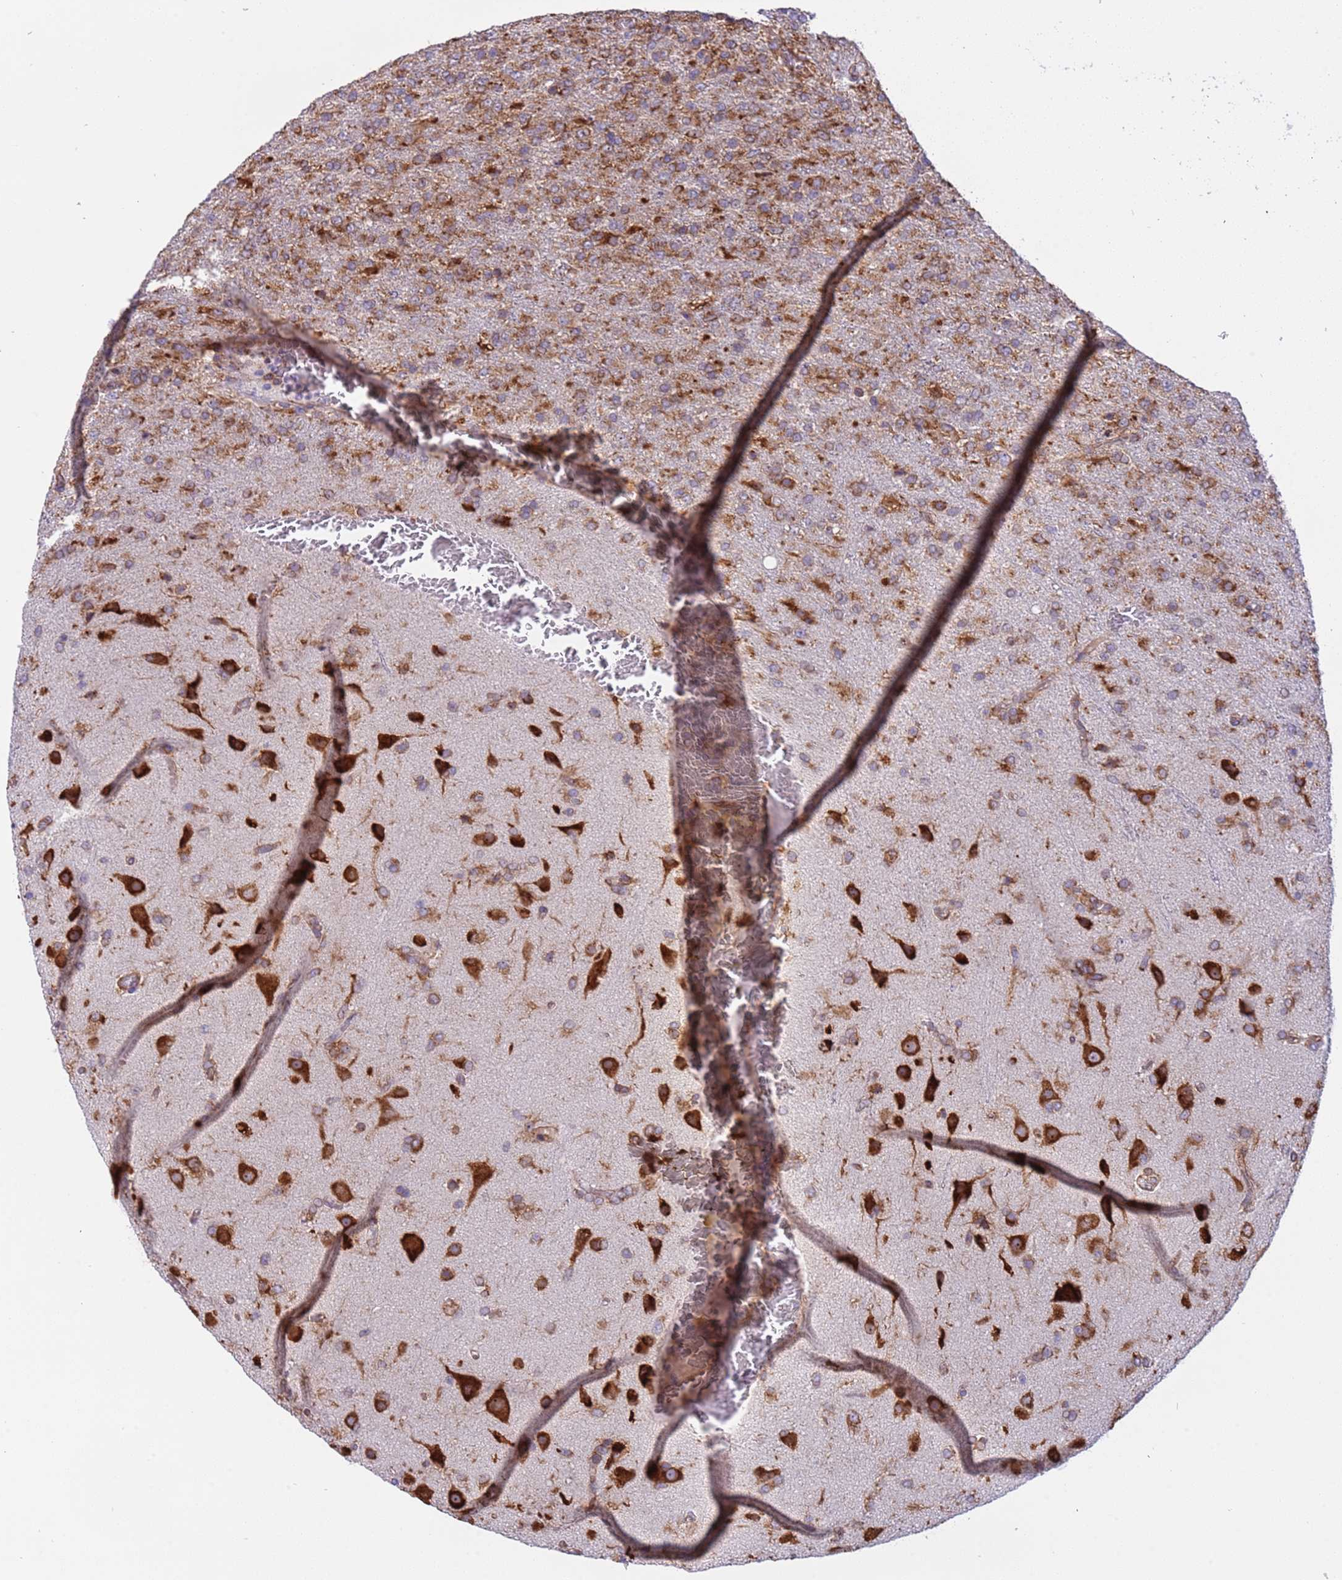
{"staining": {"intensity": "moderate", "quantity": ">75%", "location": "cytoplasmic/membranous"}, "tissue": "glioma", "cell_type": "Tumor cells", "image_type": "cancer", "snomed": [{"axis": "morphology", "description": "Glioma, malignant, High grade"}, {"axis": "topography", "description": "Brain"}], "caption": "This is an image of immunohistochemistry staining of malignant high-grade glioma, which shows moderate positivity in the cytoplasmic/membranous of tumor cells.", "gene": "RPL36", "patient": {"sex": "female", "age": 74}}